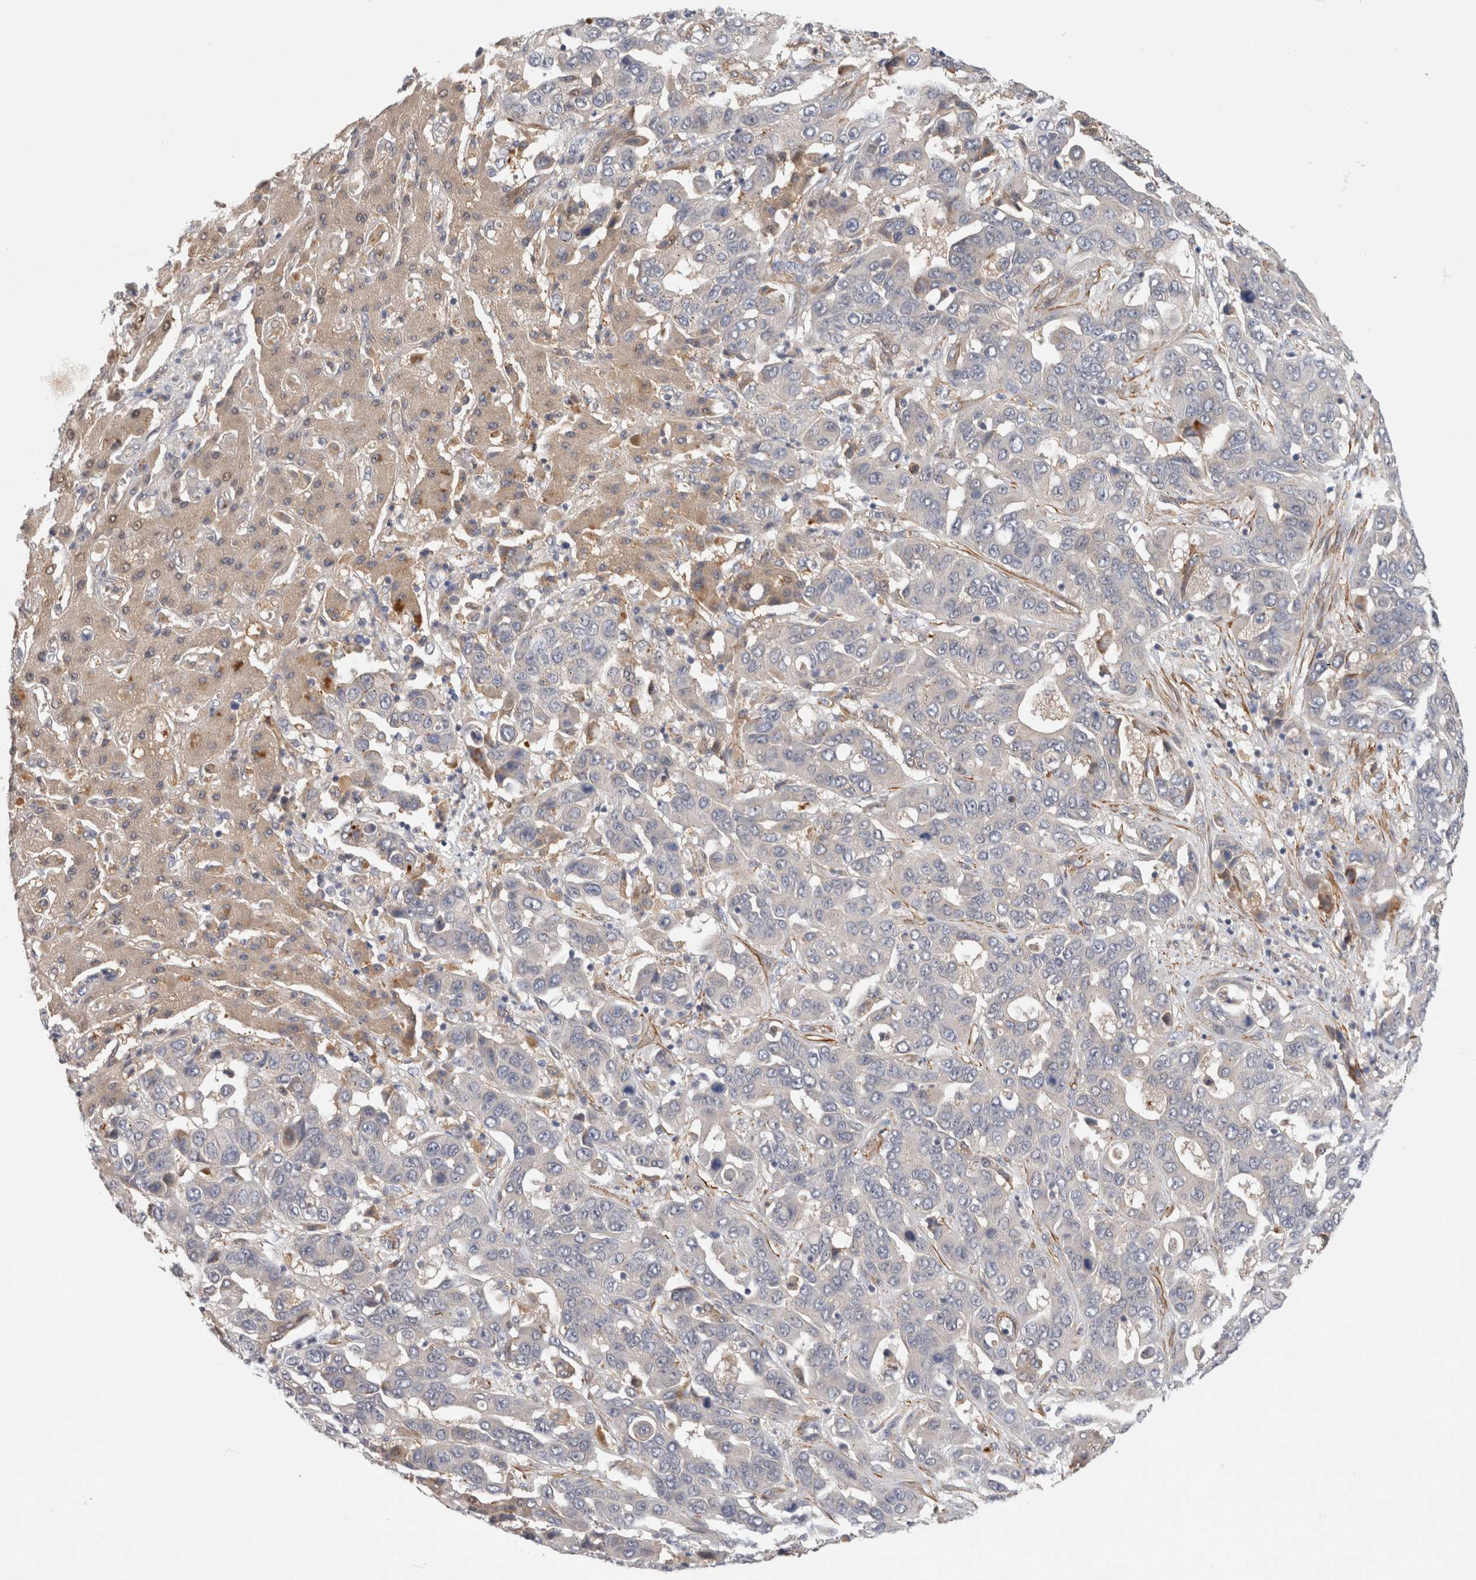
{"staining": {"intensity": "negative", "quantity": "none", "location": "none"}, "tissue": "liver cancer", "cell_type": "Tumor cells", "image_type": "cancer", "snomed": [{"axis": "morphology", "description": "Cholangiocarcinoma"}, {"axis": "topography", "description": "Liver"}], "caption": "Protein analysis of cholangiocarcinoma (liver) shows no significant positivity in tumor cells.", "gene": "PGM1", "patient": {"sex": "female", "age": 52}}